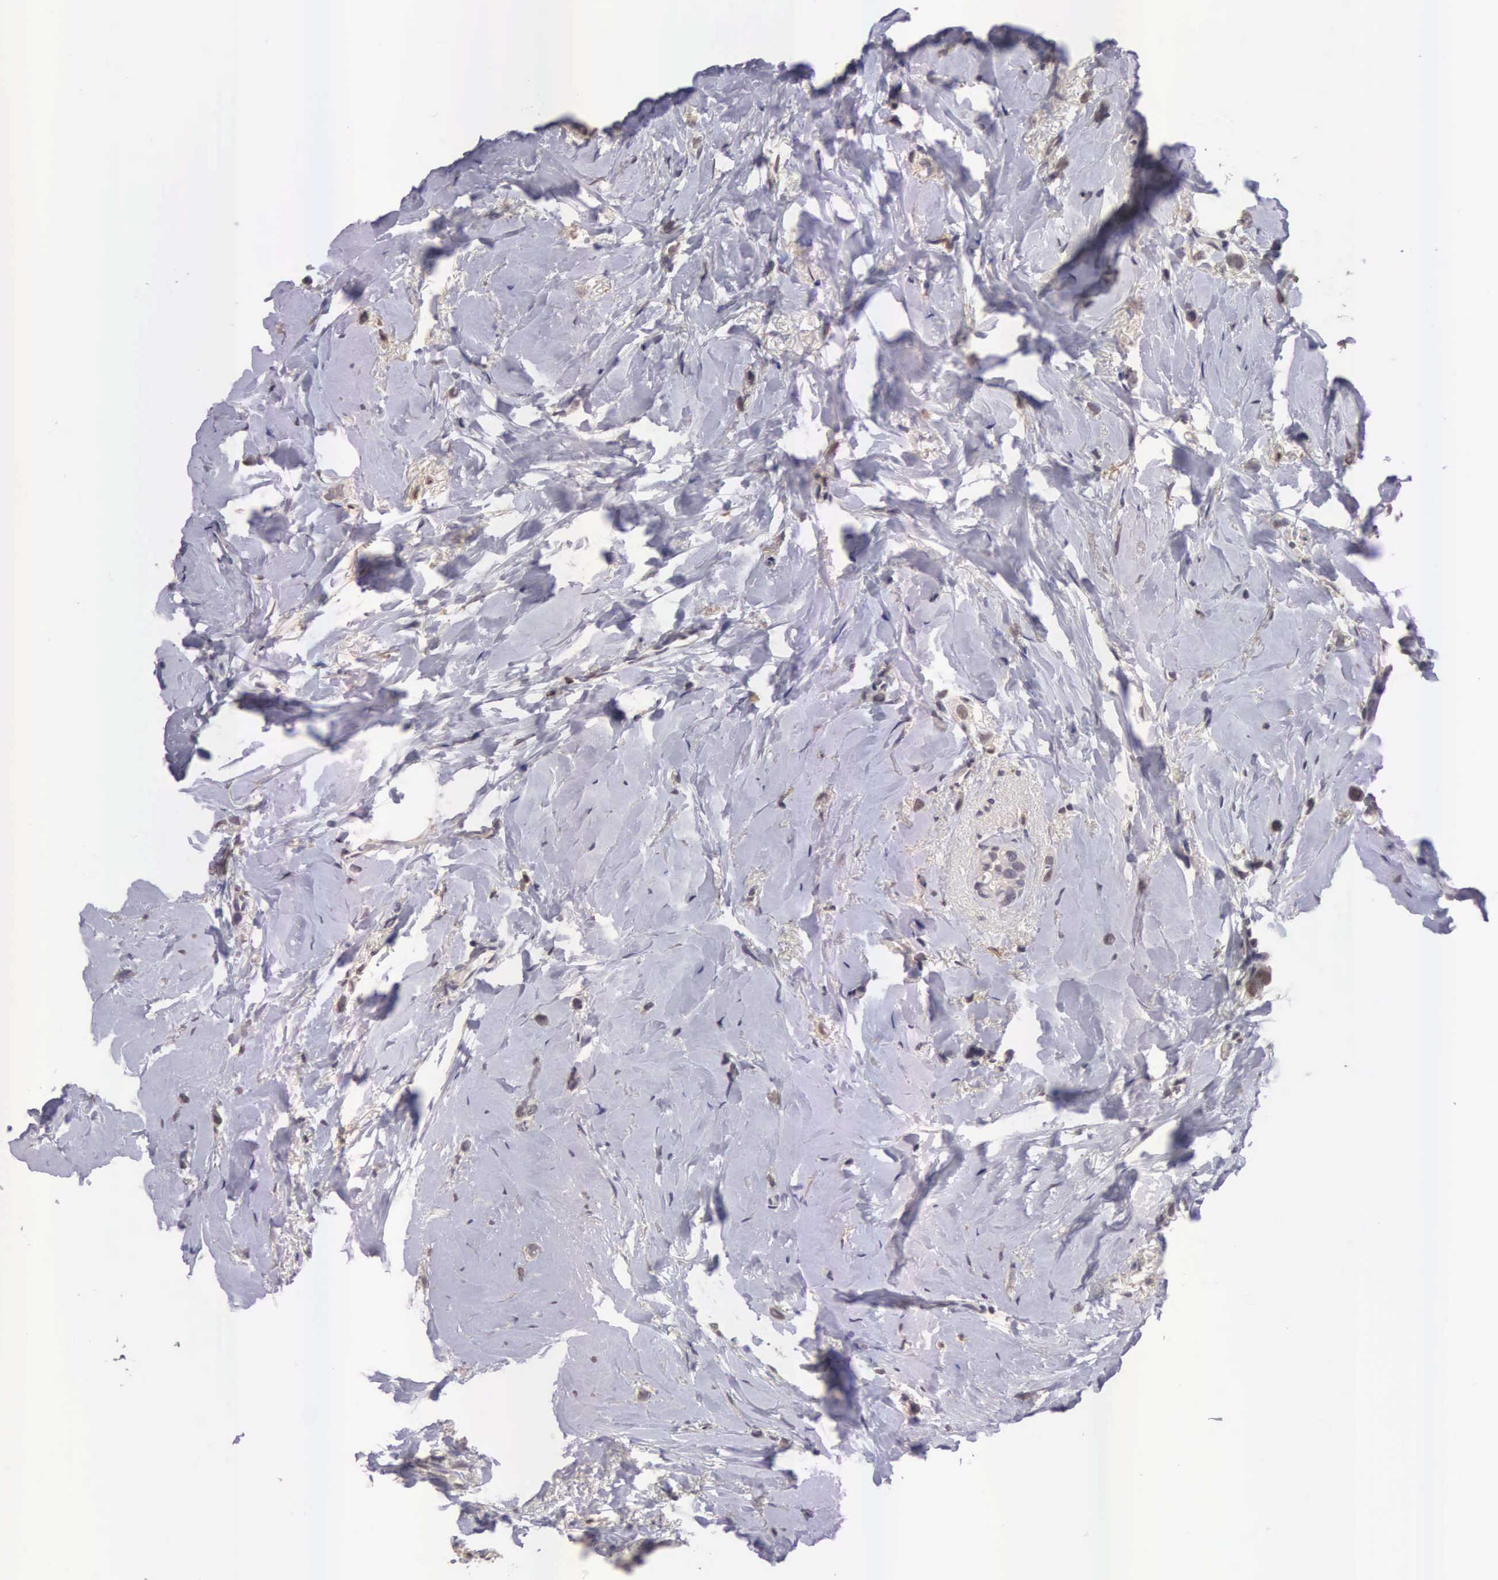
{"staining": {"intensity": "weak", "quantity": "25%-75%", "location": "cytoplasmic/membranous"}, "tissue": "breast cancer", "cell_type": "Tumor cells", "image_type": "cancer", "snomed": [{"axis": "morphology", "description": "Duct carcinoma"}, {"axis": "topography", "description": "Breast"}], "caption": "Immunohistochemistry (DAB) staining of human infiltrating ductal carcinoma (breast) reveals weak cytoplasmic/membranous protein expression in about 25%-75% of tumor cells.", "gene": "CDC45", "patient": {"sex": "female", "age": 72}}